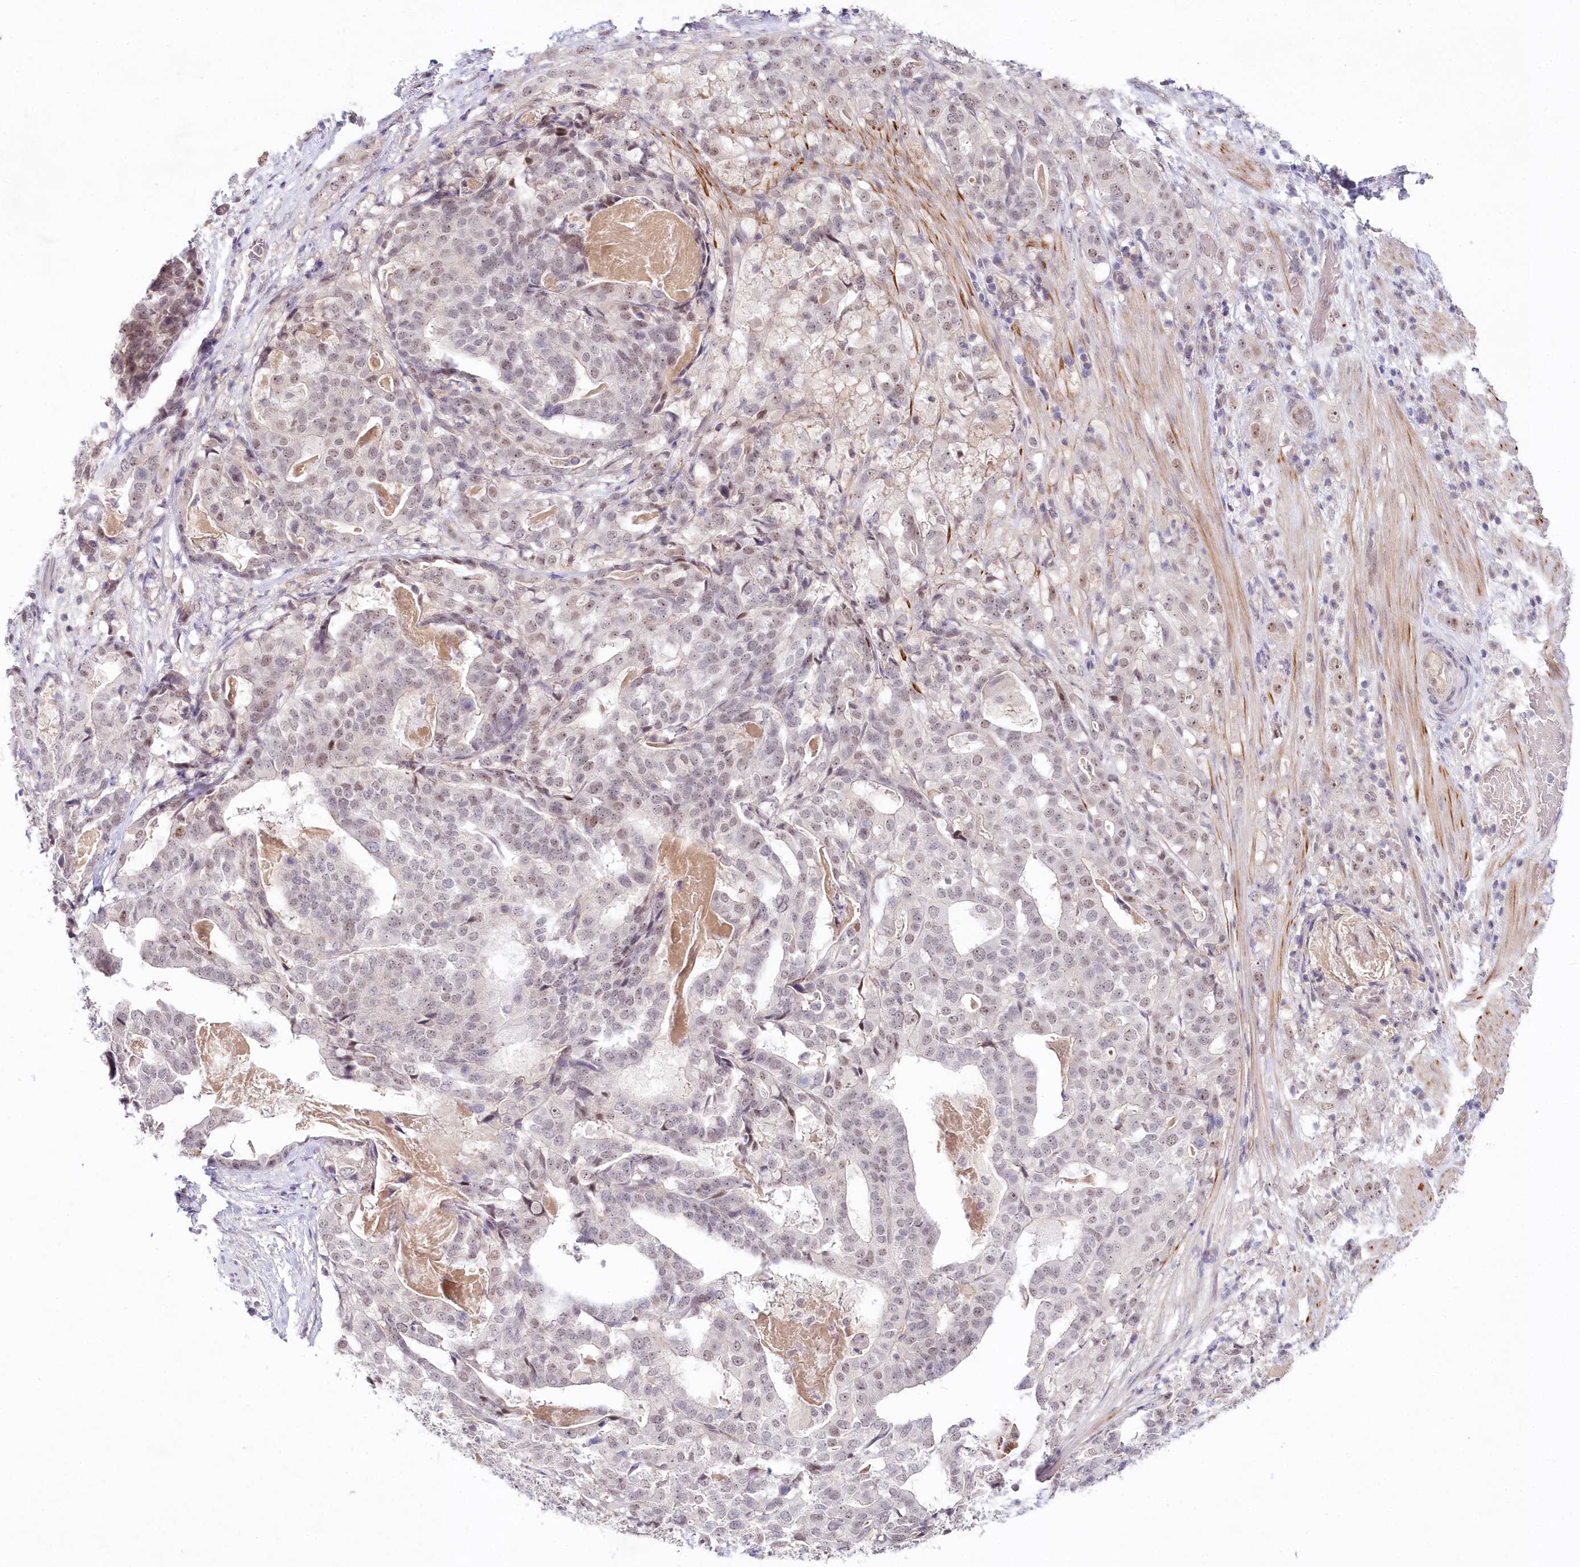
{"staining": {"intensity": "weak", "quantity": "<25%", "location": "nuclear"}, "tissue": "stomach cancer", "cell_type": "Tumor cells", "image_type": "cancer", "snomed": [{"axis": "morphology", "description": "Adenocarcinoma, NOS"}, {"axis": "topography", "description": "Stomach"}], "caption": "This image is of stomach cancer (adenocarcinoma) stained with IHC to label a protein in brown with the nuclei are counter-stained blue. There is no staining in tumor cells.", "gene": "AMTN", "patient": {"sex": "male", "age": 48}}